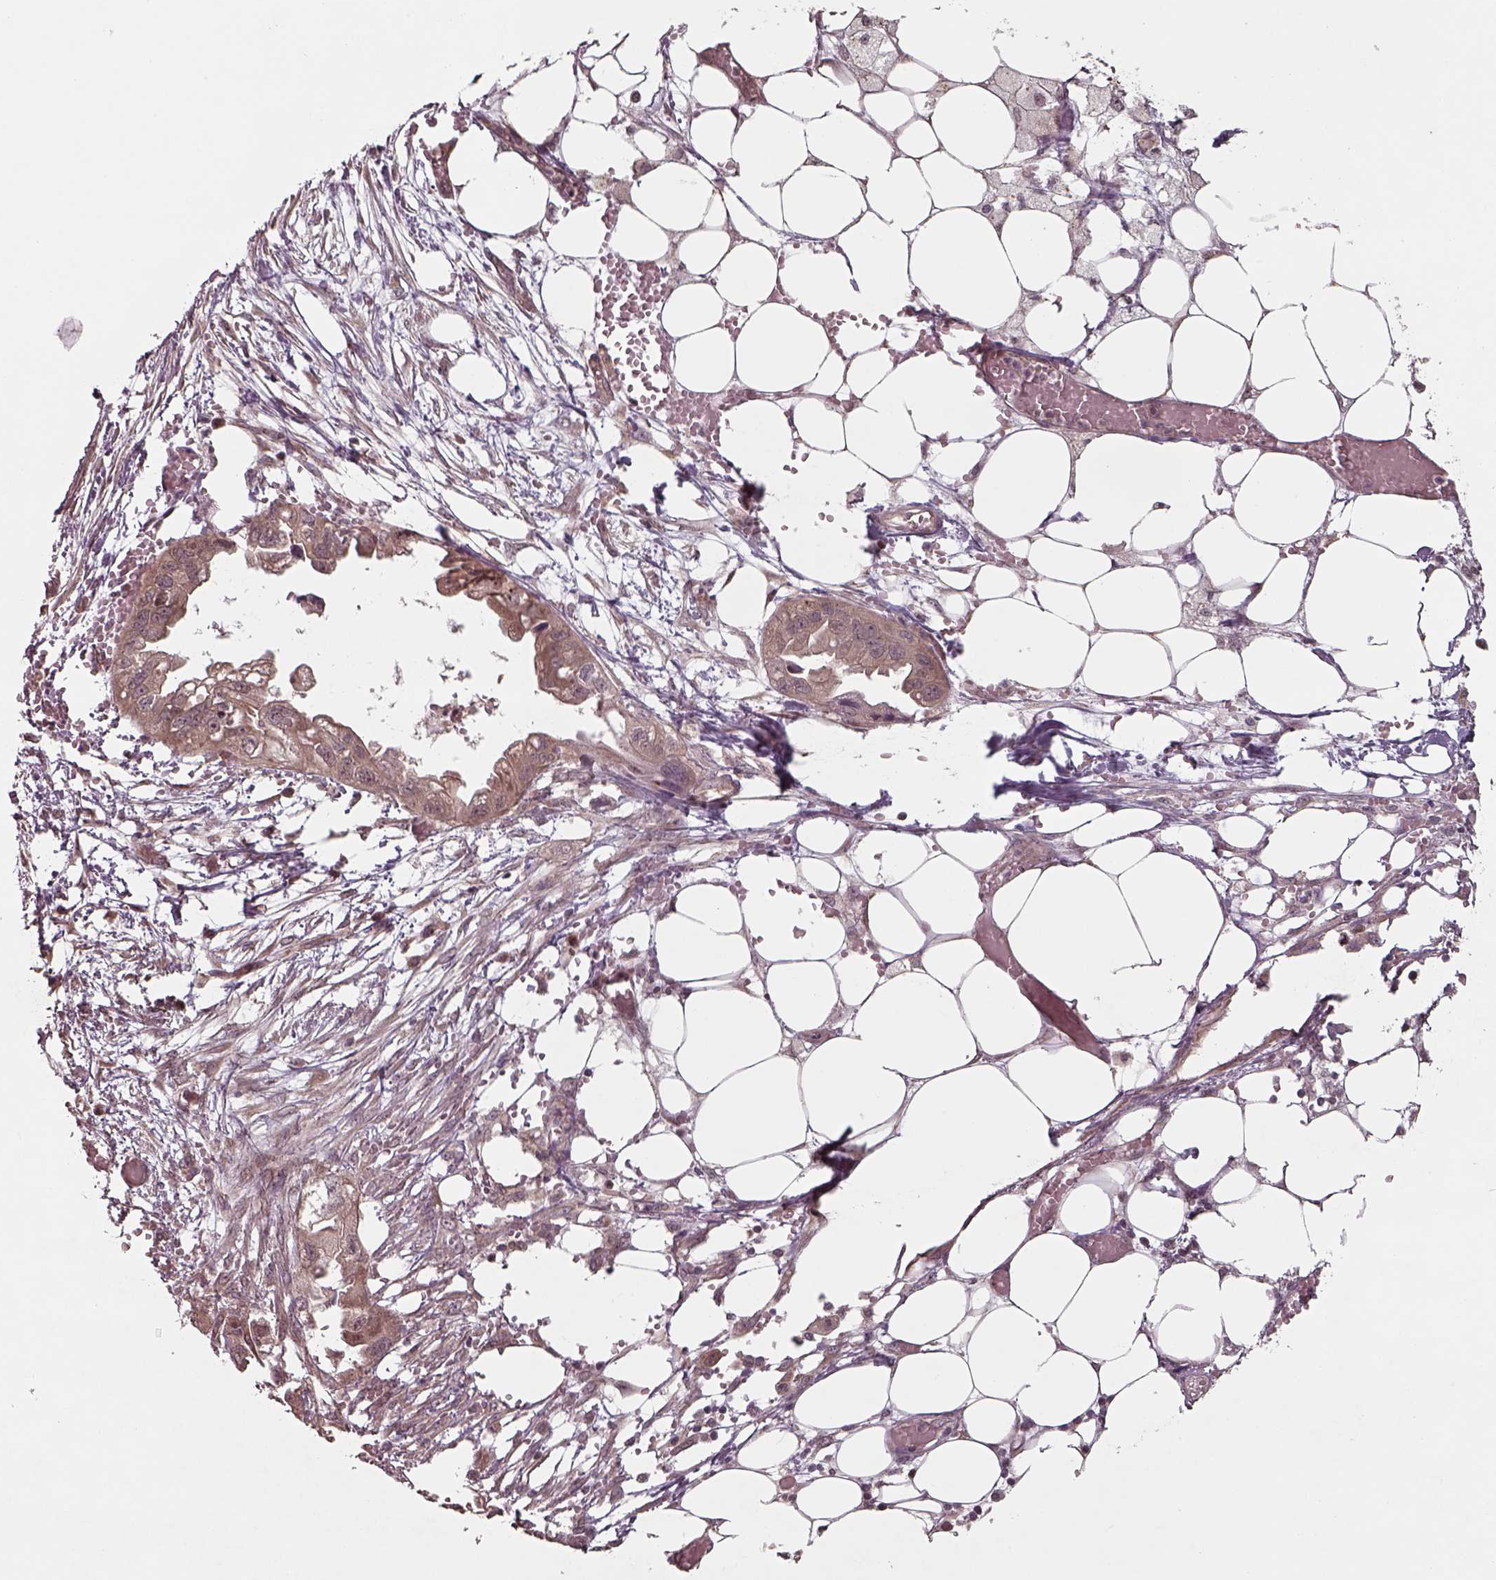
{"staining": {"intensity": "weak", "quantity": "25%-75%", "location": "cytoplasmic/membranous"}, "tissue": "endometrial cancer", "cell_type": "Tumor cells", "image_type": "cancer", "snomed": [{"axis": "morphology", "description": "Adenocarcinoma, NOS"}, {"axis": "morphology", "description": "Adenocarcinoma, metastatic, NOS"}, {"axis": "topography", "description": "Adipose tissue"}, {"axis": "topography", "description": "Endometrium"}], "caption": "A brown stain highlights weak cytoplasmic/membranous expression of a protein in adenocarcinoma (endometrial) tumor cells. The staining was performed using DAB (3,3'-diaminobenzidine), with brown indicating positive protein expression. Nuclei are stained blue with hematoxylin.", "gene": "CHMP3", "patient": {"sex": "female", "age": 67}}